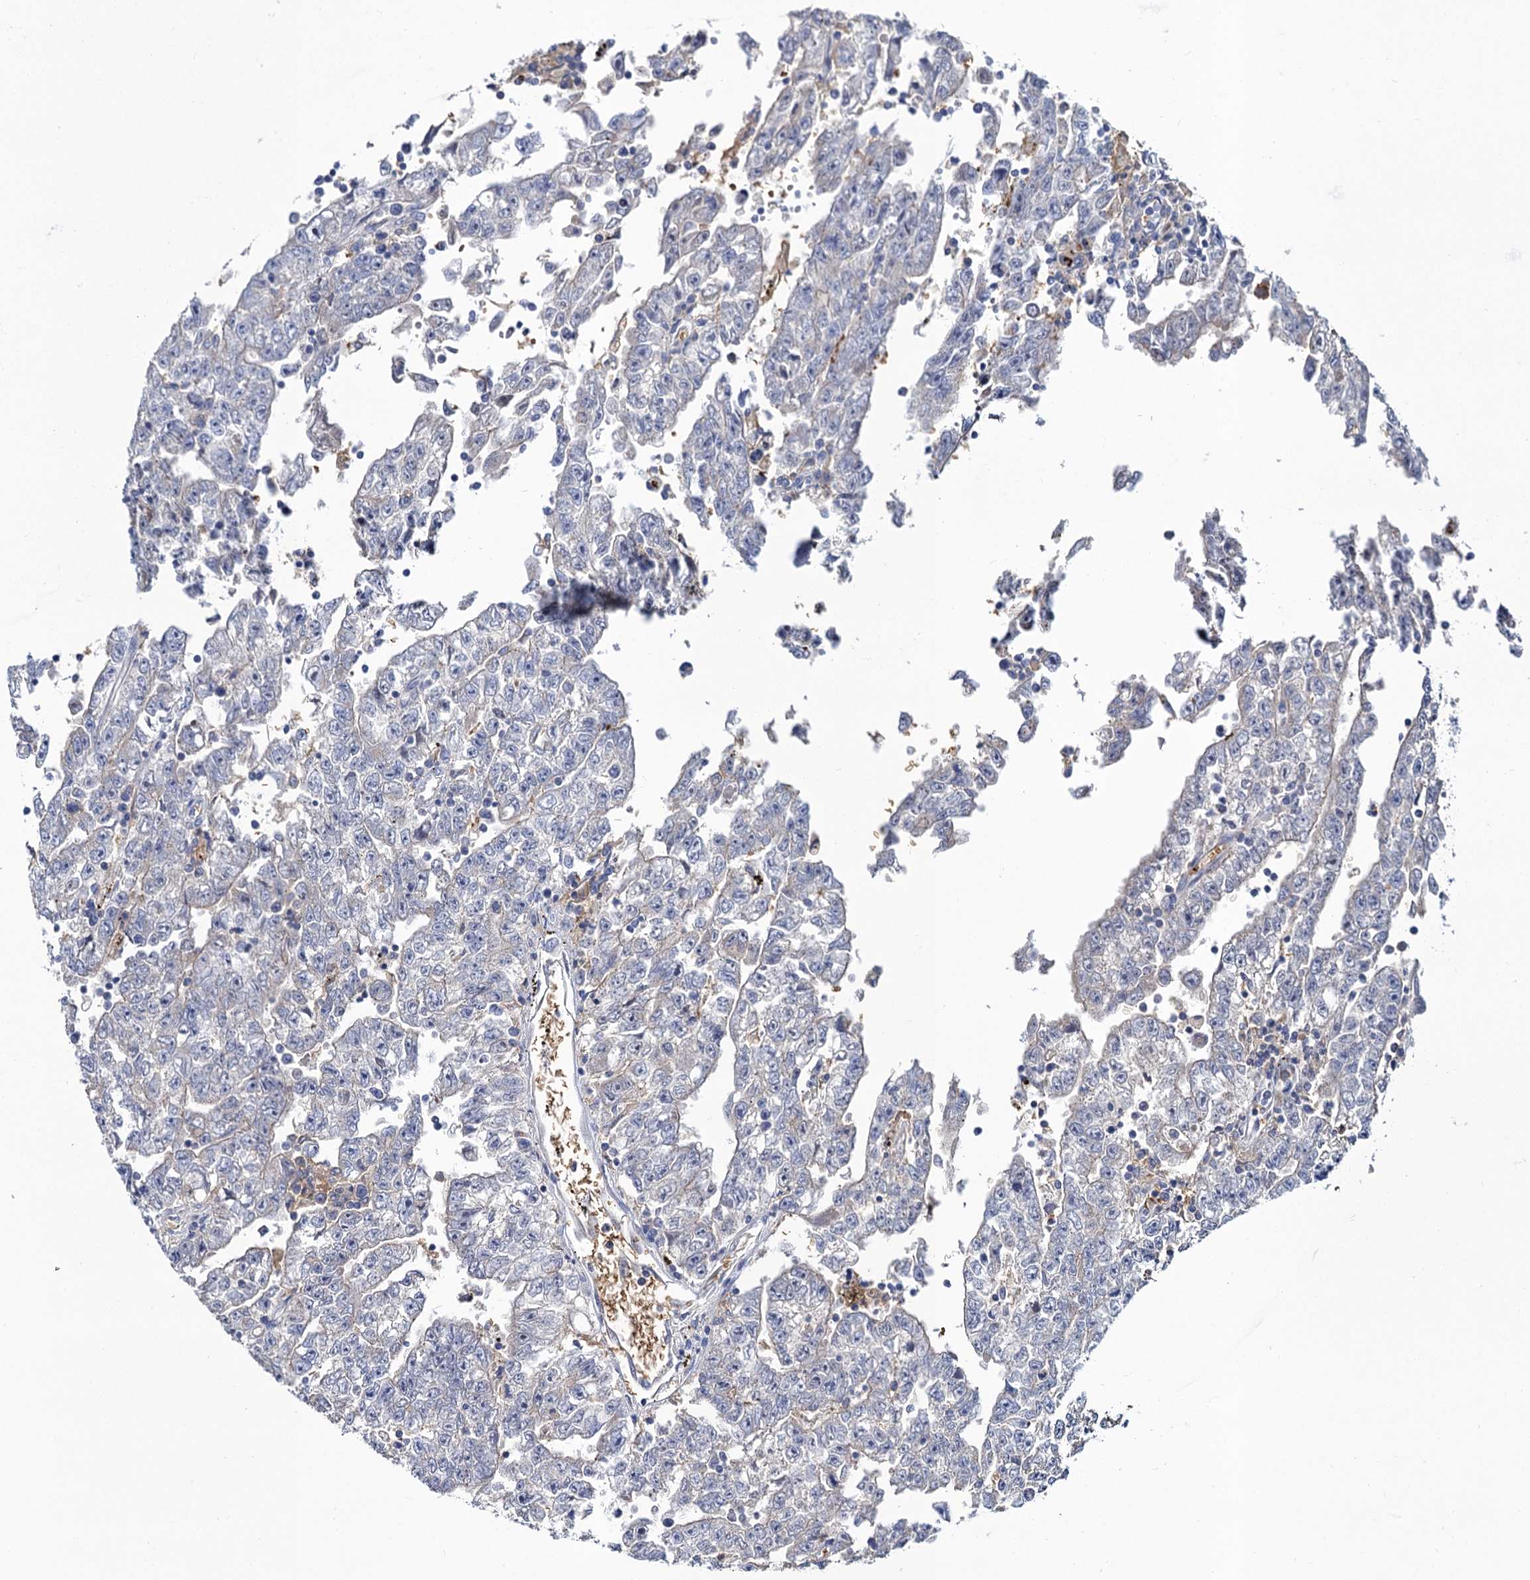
{"staining": {"intensity": "negative", "quantity": "none", "location": "none"}, "tissue": "testis cancer", "cell_type": "Tumor cells", "image_type": "cancer", "snomed": [{"axis": "morphology", "description": "Carcinoma, Embryonal, NOS"}, {"axis": "topography", "description": "Testis"}], "caption": "This histopathology image is of testis embryonal carcinoma stained with immunohistochemistry (IHC) to label a protein in brown with the nuclei are counter-stained blue. There is no expression in tumor cells. Nuclei are stained in blue.", "gene": "GCLC", "patient": {"sex": "male", "age": 25}}